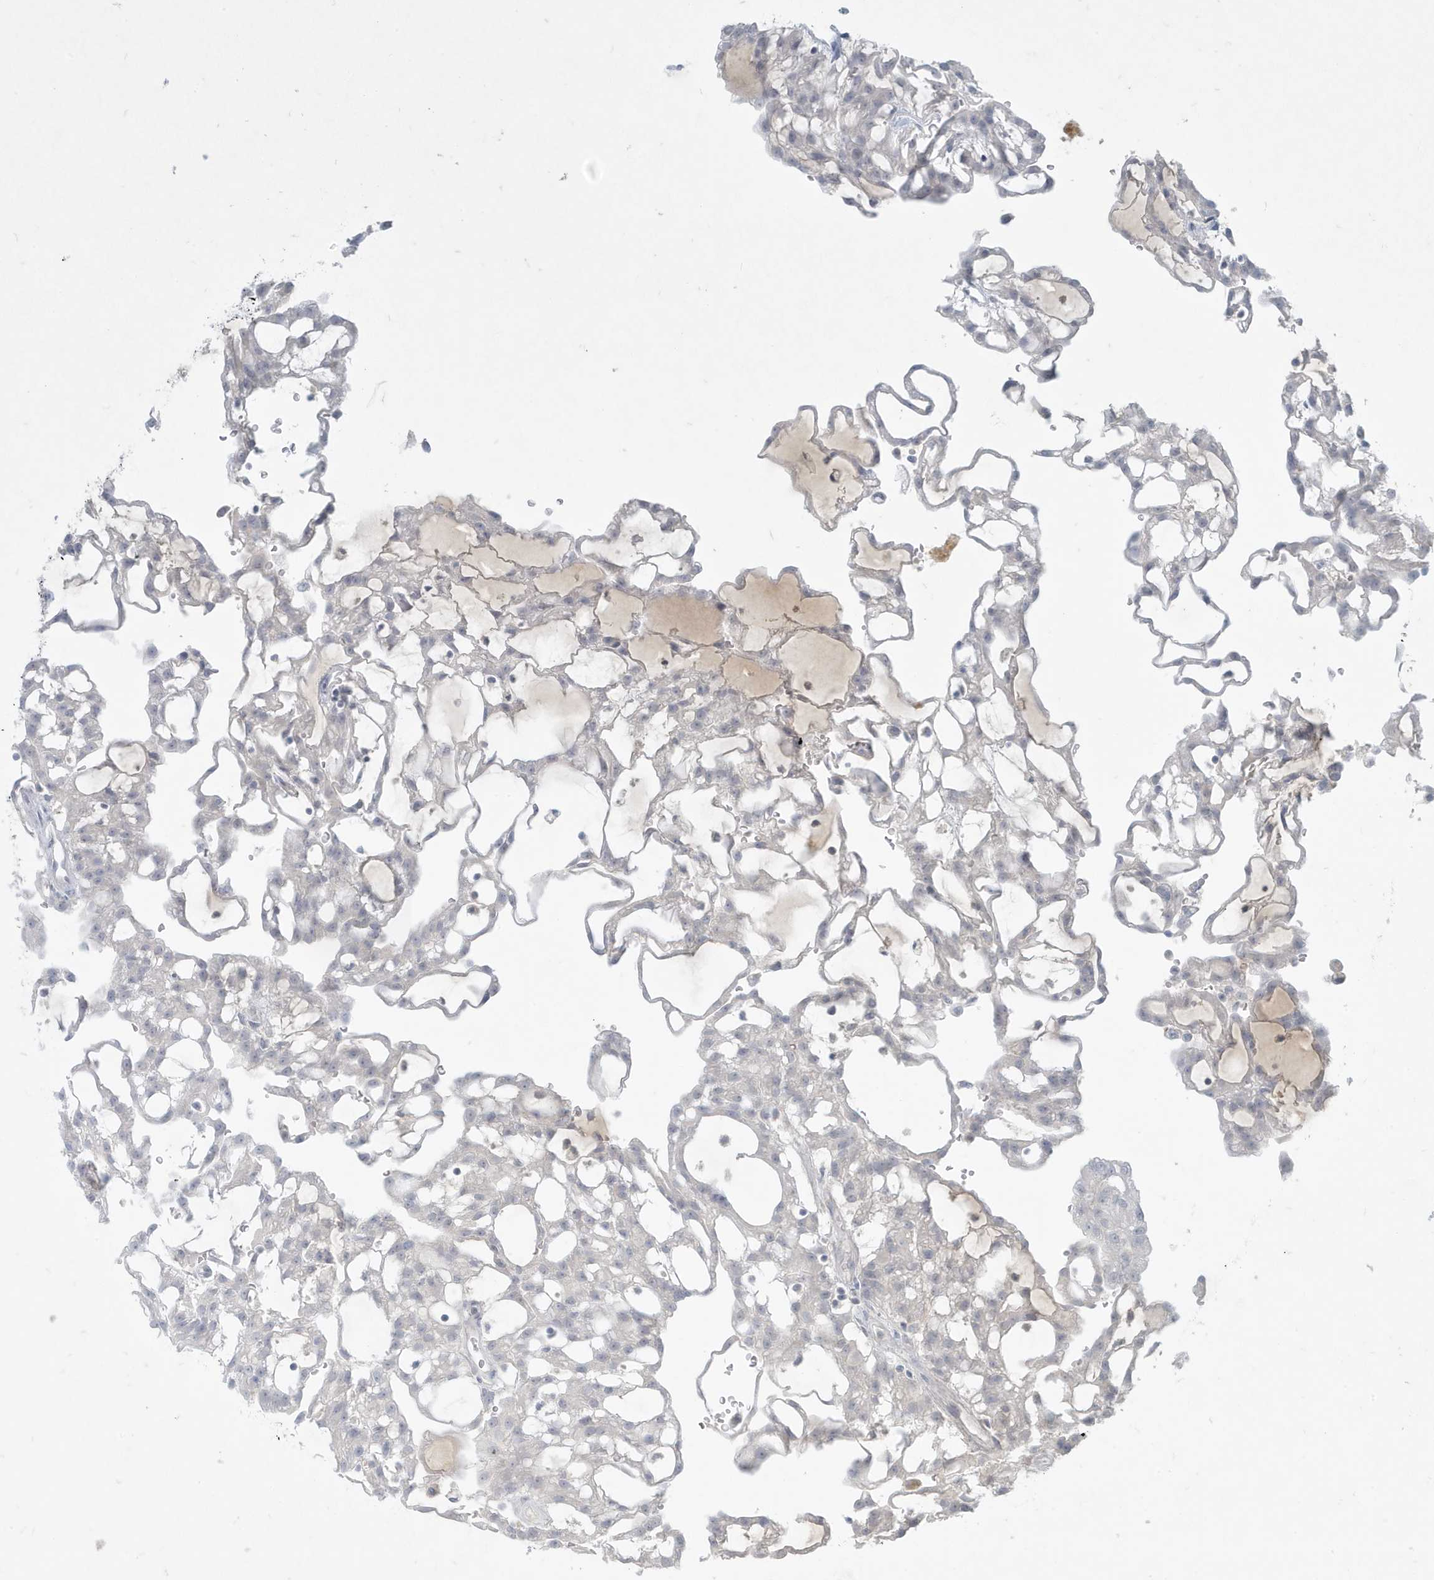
{"staining": {"intensity": "negative", "quantity": "none", "location": "none"}, "tissue": "renal cancer", "cell_type": "Tumor cells", "image_type": "cancer", "snomed": [{"axis": "morphology", "description": "Adenocarcinoma, NOS"}, {"axis": "topography", "description": "Kidney"}], "caption": "The histopathology image demonstrates no staining of tumor cells in renal cancer (adenocarcinoma).", "gene": "CCDC24", "patient": {"sex": "male", "age": 63}}